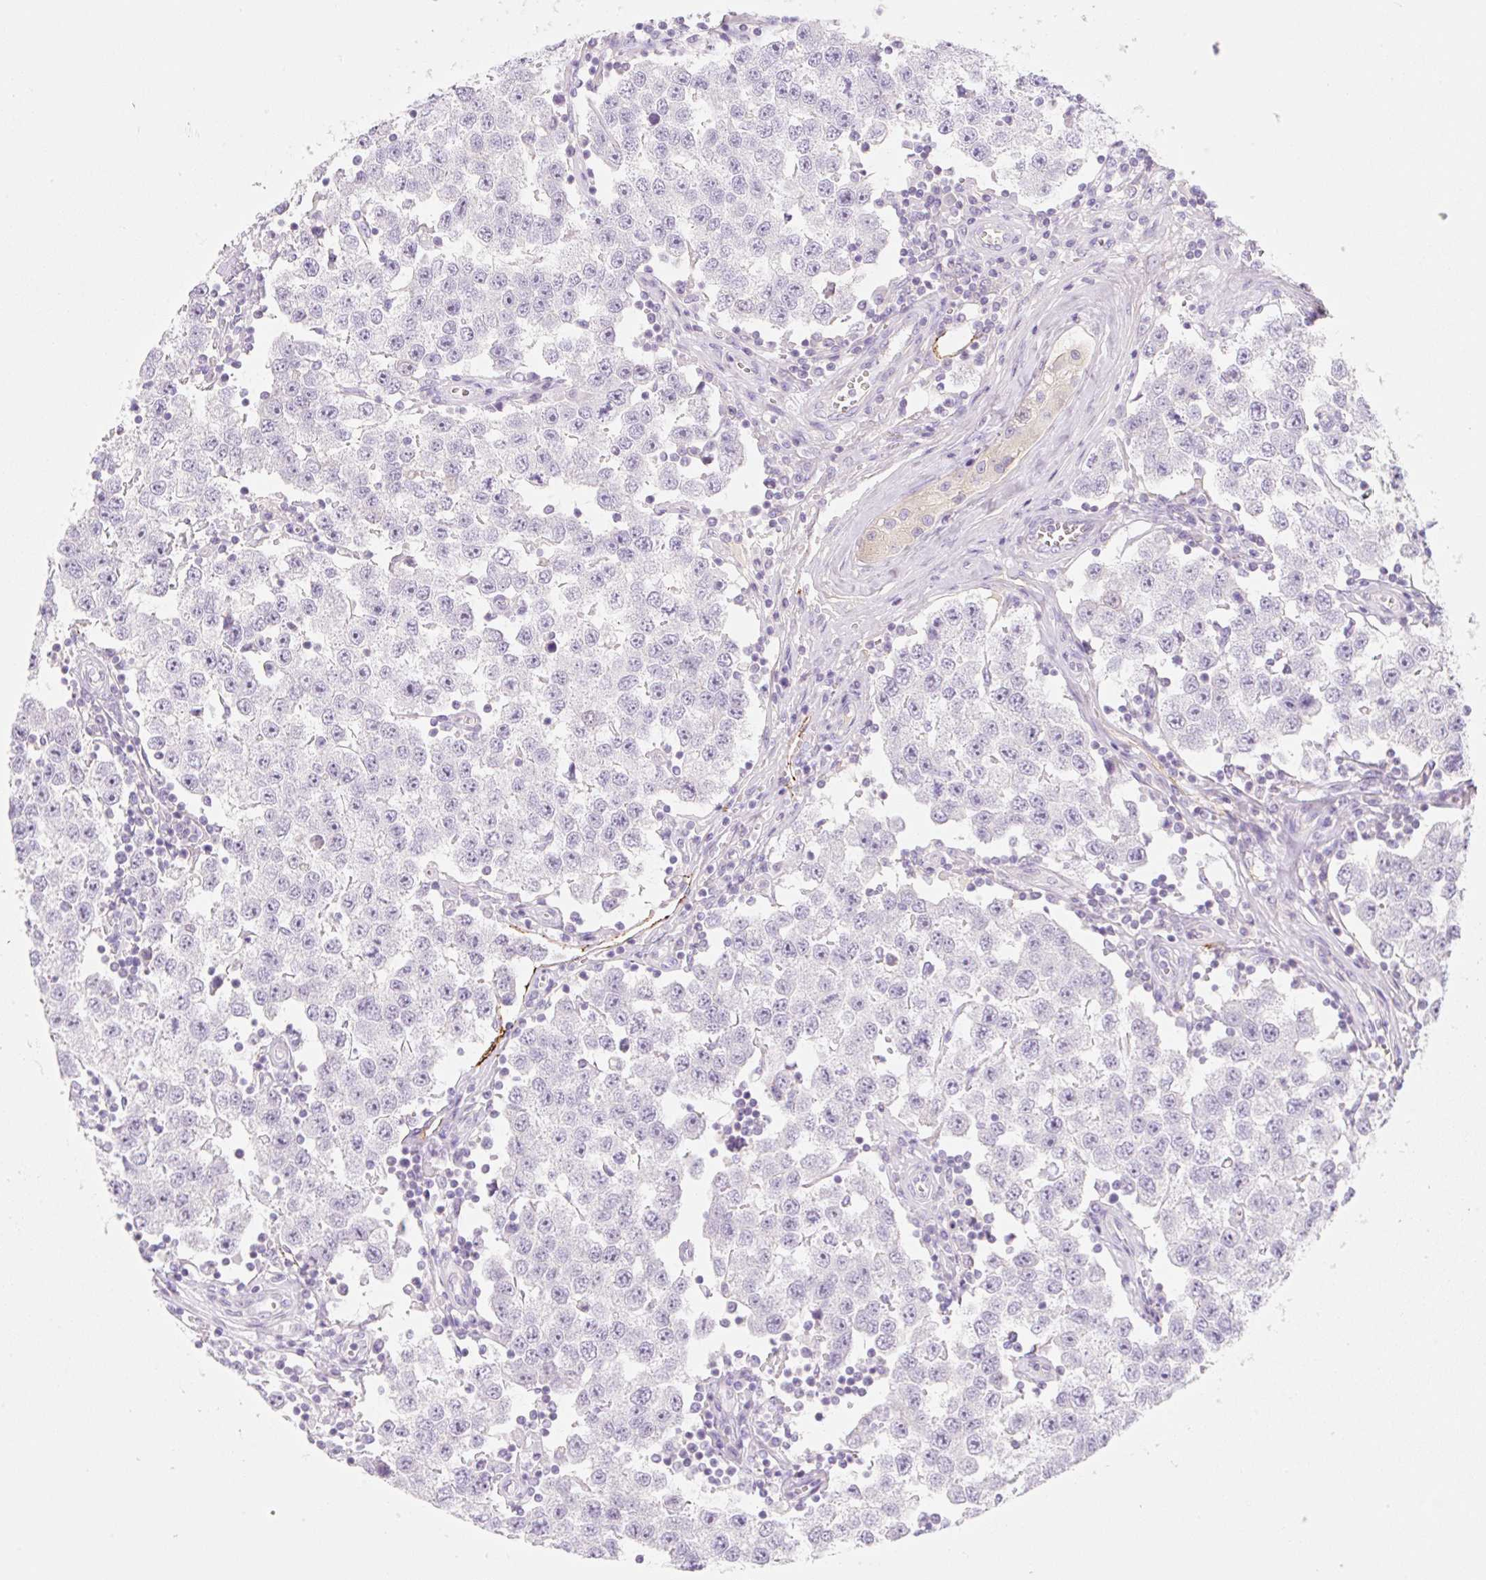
{"staining": {"intensity": "negative", "quantity": "none", "location": "none"}, "tissue": "testis cancer", "cell_type": "Tumor cells", "image_type": "cancer", "snomed": [{"axis": "morphology", "description": "Seminoma, NOS"}, {"axis": "topography", "description": "Testis"}], "caption": "Immunohistochemistry (IHC) of human testis cancer (seminoma) exhibits no expression in tumor cells. (Brightfield microscopy of DAB (3,3'-diaminobenzidine) immunohistochemistry at high magnification).", "gene": "LYVE1", "patient": {"sex": "male", "age": 34}}